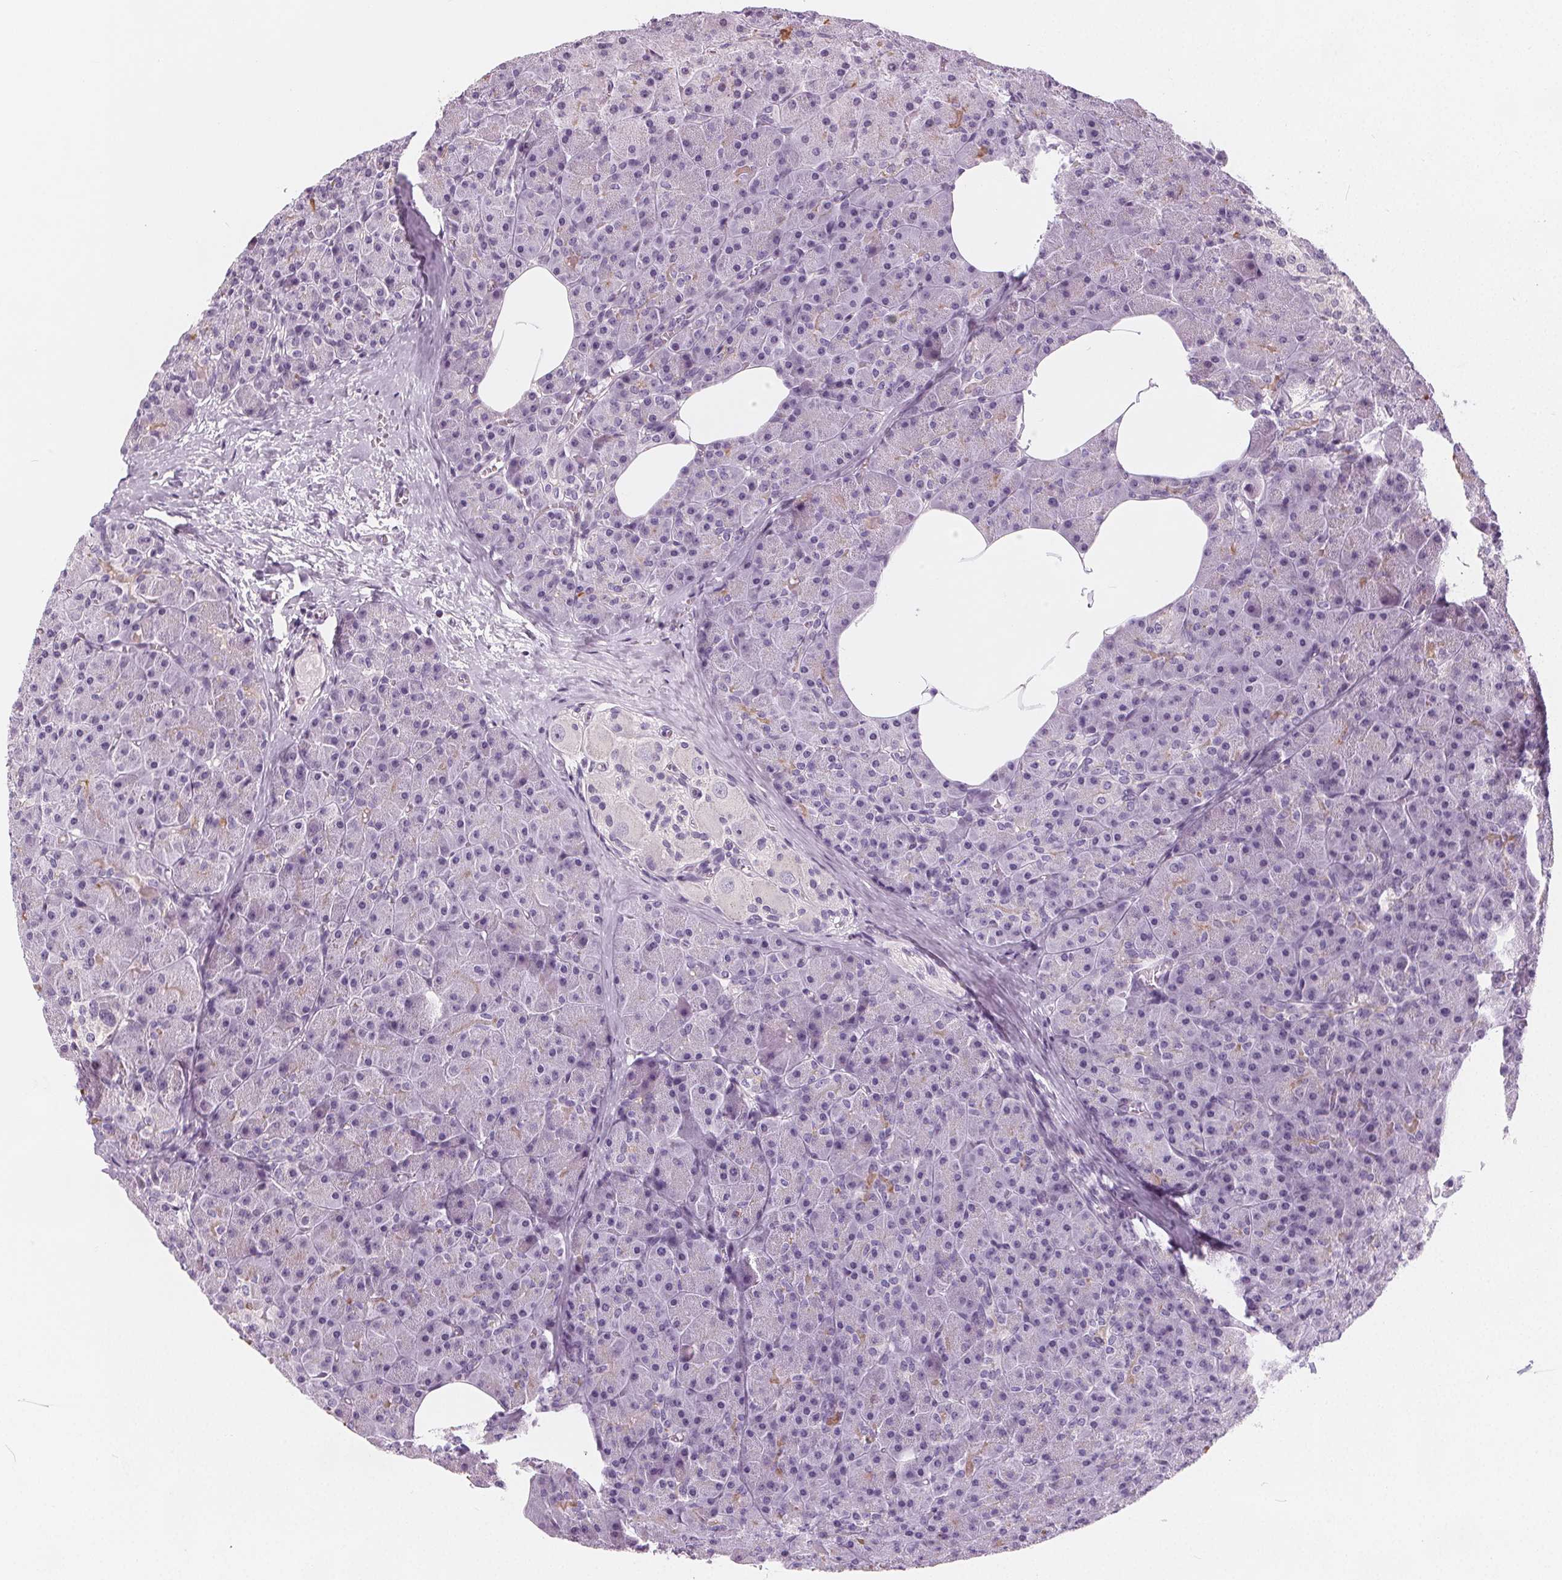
{"staining": {"intensity": "negative", "quantity": "none", "location": "none"}, "tissue": "pancreas", "cell_type": "Exocrine glandular cells", "image_type": "normal", "snomed": [{"axis": "morphology", "description": "Normal tissue, NOS"}, {"axis": "topography", "description": "Pancreas"}], "caption": "Normal pancreas was stained to show a protein in brown. There is no significant positivity in exocrine glandular cells. The staining was performed using DAB (3,3'-diaminobenzidine) to visualize the protein expression in brown, while the nuclei were stained in blue with hematoxylin (Magnification: 20x).", "gene": "SLC5A12", "patient": {"sex": "female", "age": 45}}